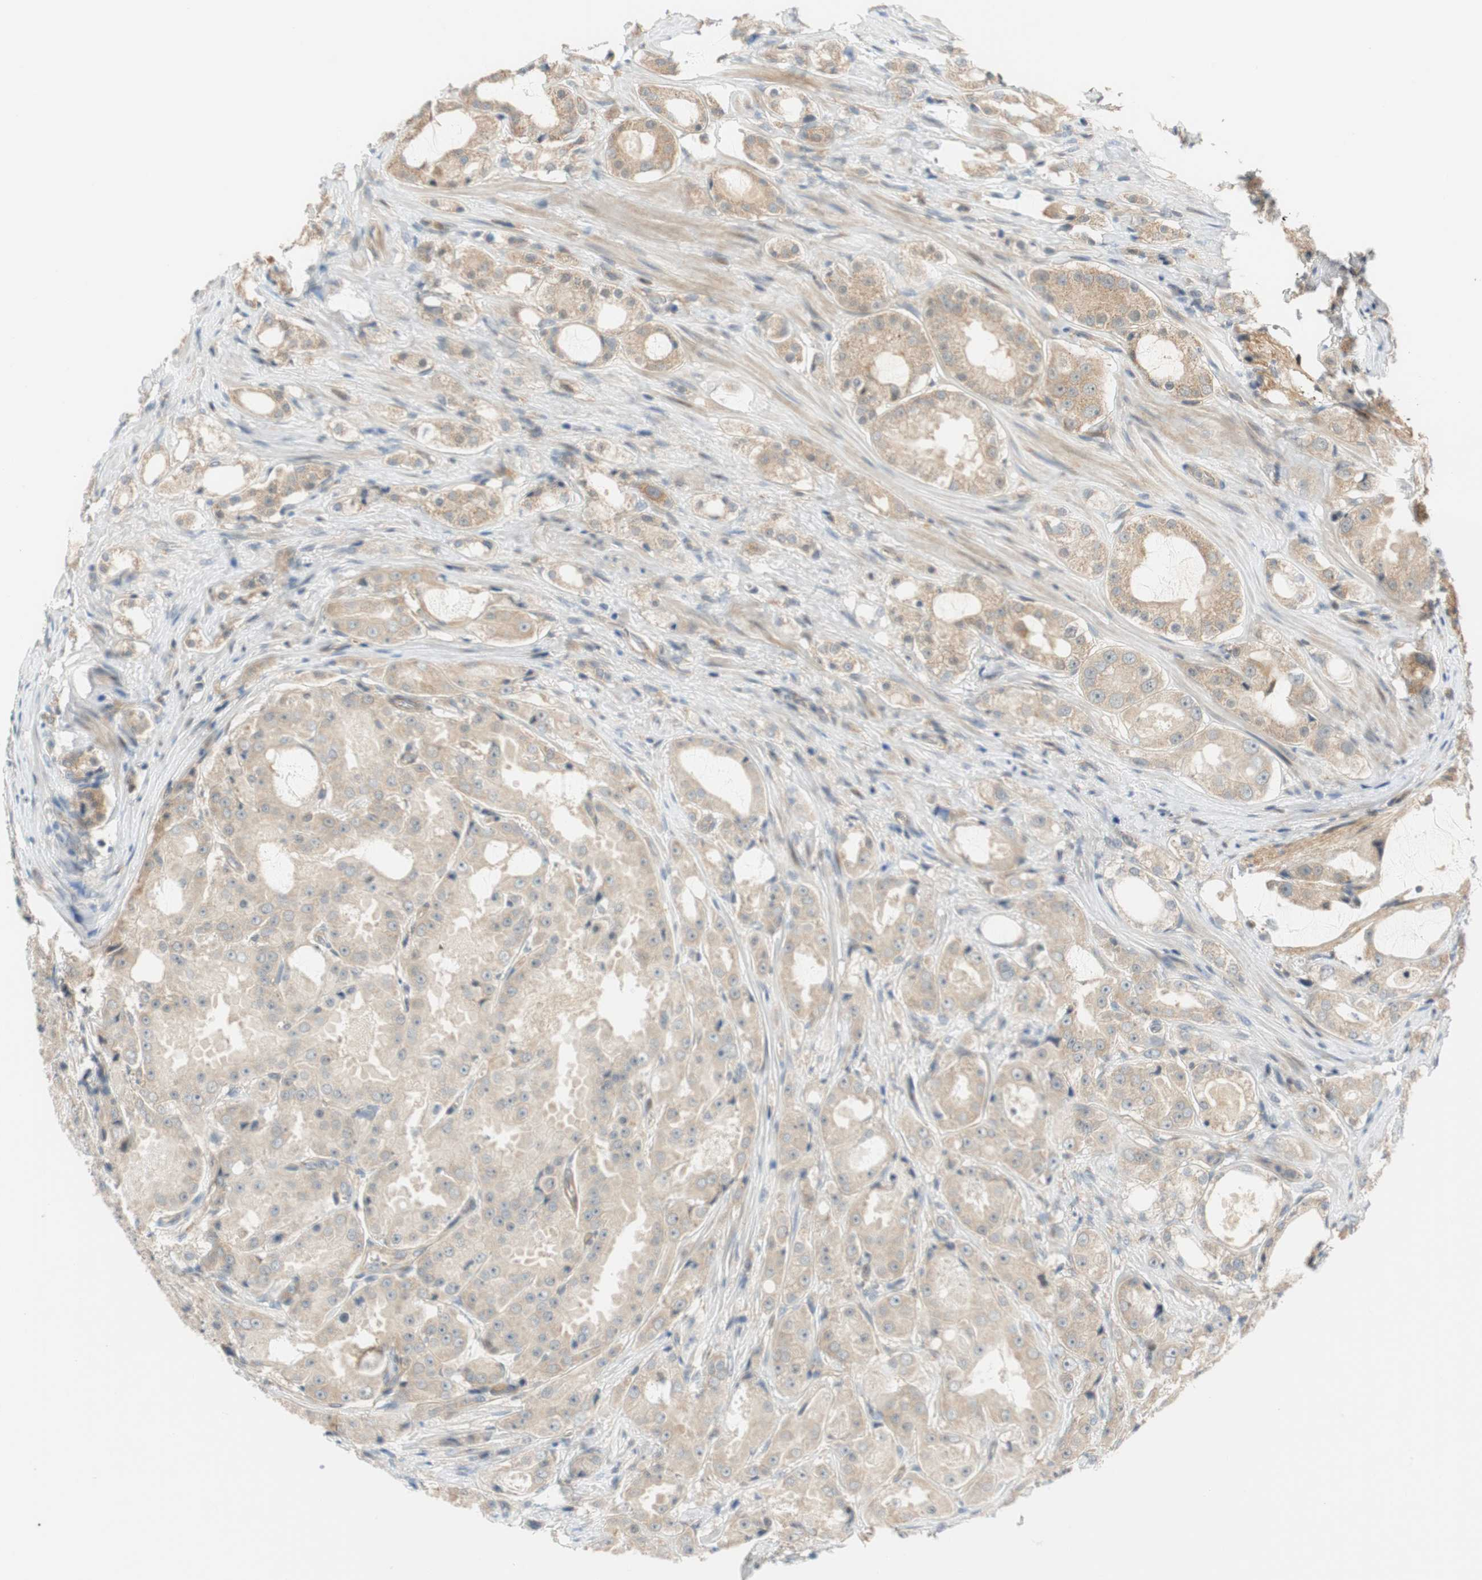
{"staining": {"intensity": "weak", "quantity": "<25%", "location": "cytoplasmic/membranous"}, "tissue": "prostate cancer", "cell_type": "Tumor cells", "image_type": "cancer", "snomed": [{"axis": "morphology", "description": "Adenocarcinoma, High grade"}, {"axis": "topography", "description": "Prostate"}], "caption": "The image demonstrates no staining of tumor cells in adenocarcinoma (high-grade) (prostate). (DAB (3,3'-diaminobenzidine) immunohistochemistry (IHC) visualized using brightfield microscopy, high magnification).", "gene": "GATD1", "patient": {"sex": "male", "age": 73}}